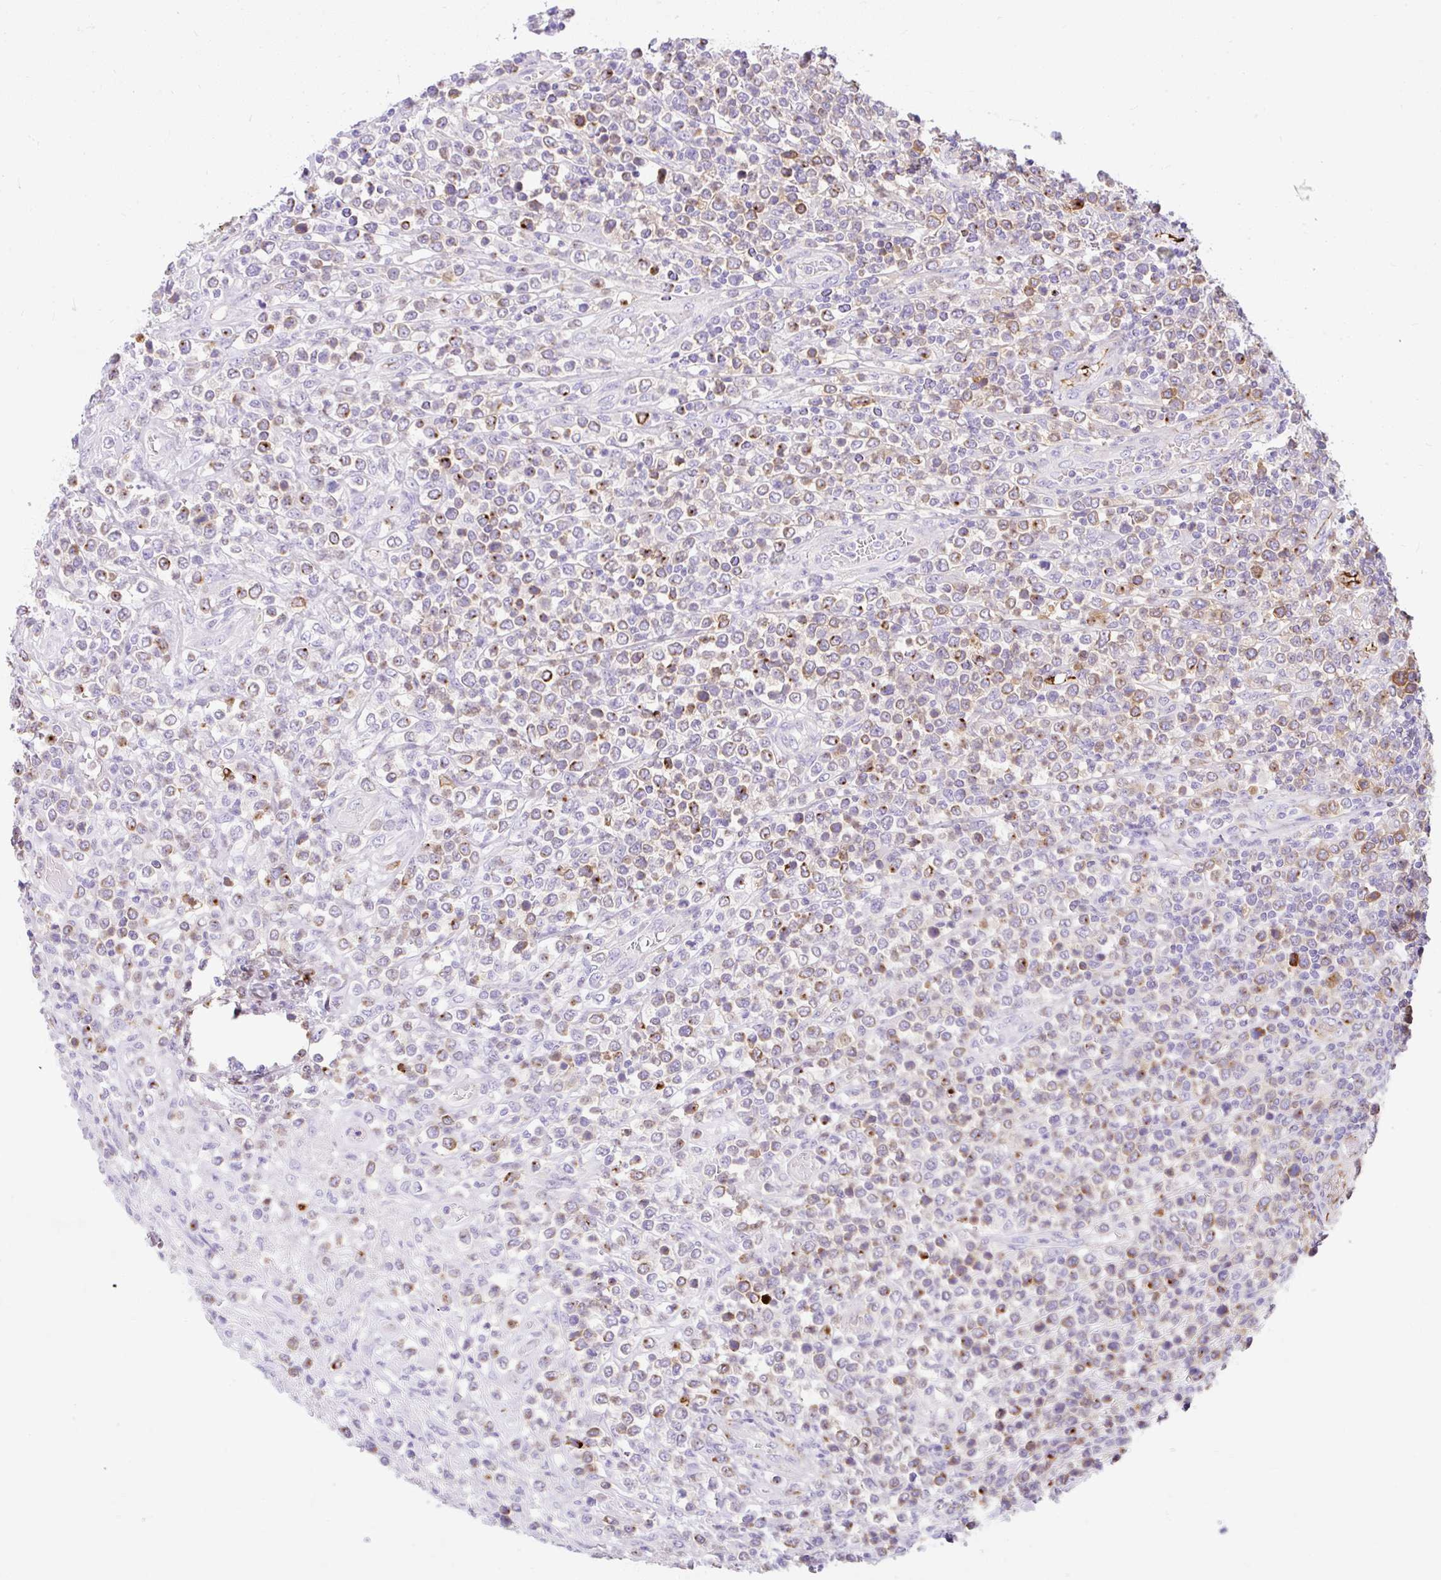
{"staining": {"intensity": "moderate", "quantity": "25%-75%", "location": "cytoplasmic/membranous"}, "tissue": "lymphoma", "cell_type": "Tumor cells", "image_type": "cancer", "snomed": [{"axis": "morphology", "description": "Malignant lymphoma, non-Hodgkin's type, High grade"}, {"axis": "topography", "description": "Soft tissue"}], "caption": "DAB (3,3'-diaminobenzidine) immunohistochemical staining of high-grade malignant lymphoma, non-Hodgkin's type displays moderate cytoplasmic/membranous protein staining in about 25%-75% of tumor cells.", "gene": "APOC4-APOC2", "patient": {"sex": "female", "age": 56}}